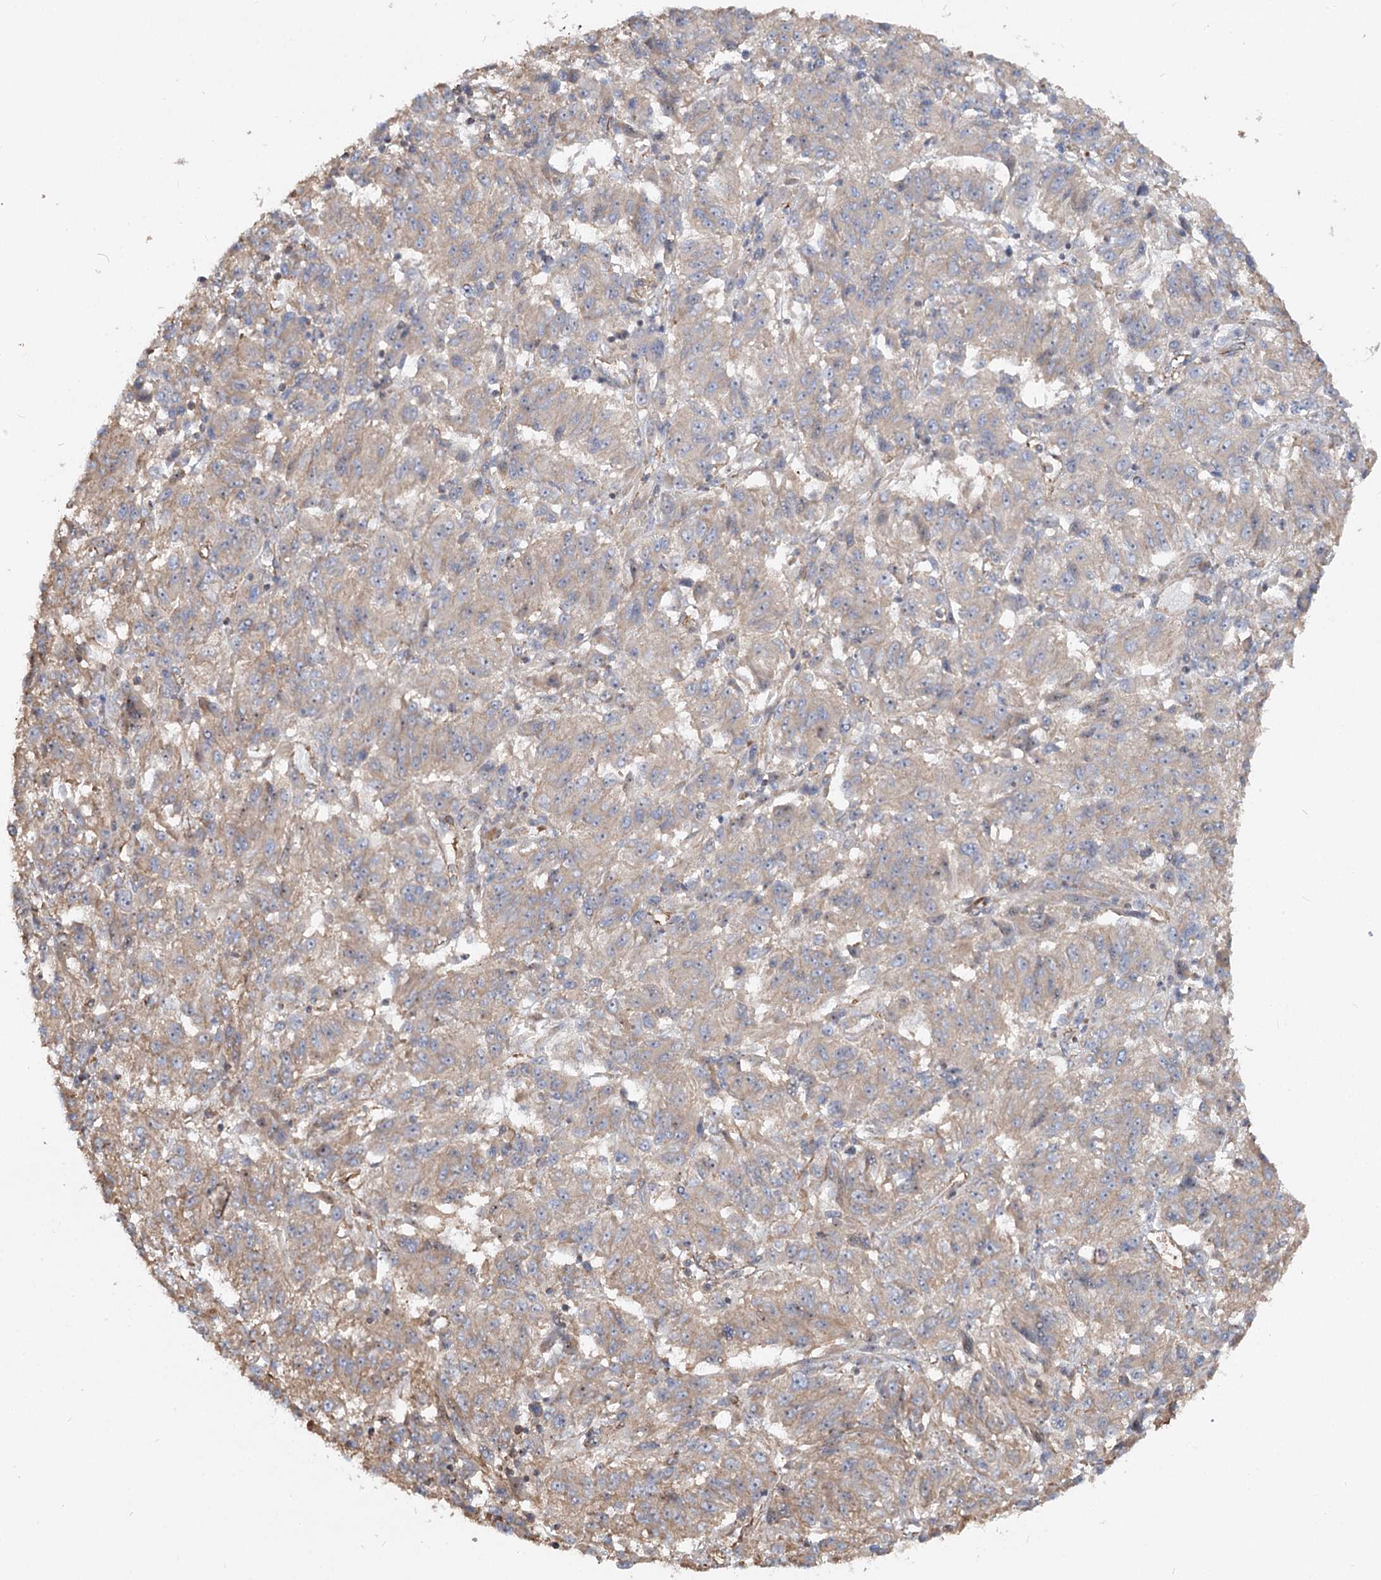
{"staining": {"intensity": "weak", "quantity": "25%-75%", "location": "cytoplasmic/membranous"}, "tissue": "melanoma", "cell_type": "Tumor cells", "image_type": "cancer", "snomed": [{"axis": "morphology", "description": "Malignant melanoma, Metastatic site"}, {"axis": "topography", "description": "Lung"}], "caption": "Protein expression by IHC shows weak cytoplasmic/membranous expression in about 25%-75% of tumor cells in malignant melanoma (metastatic site).", "gene": "WDR36", "patient": {"sex": "male", "age": 64}}